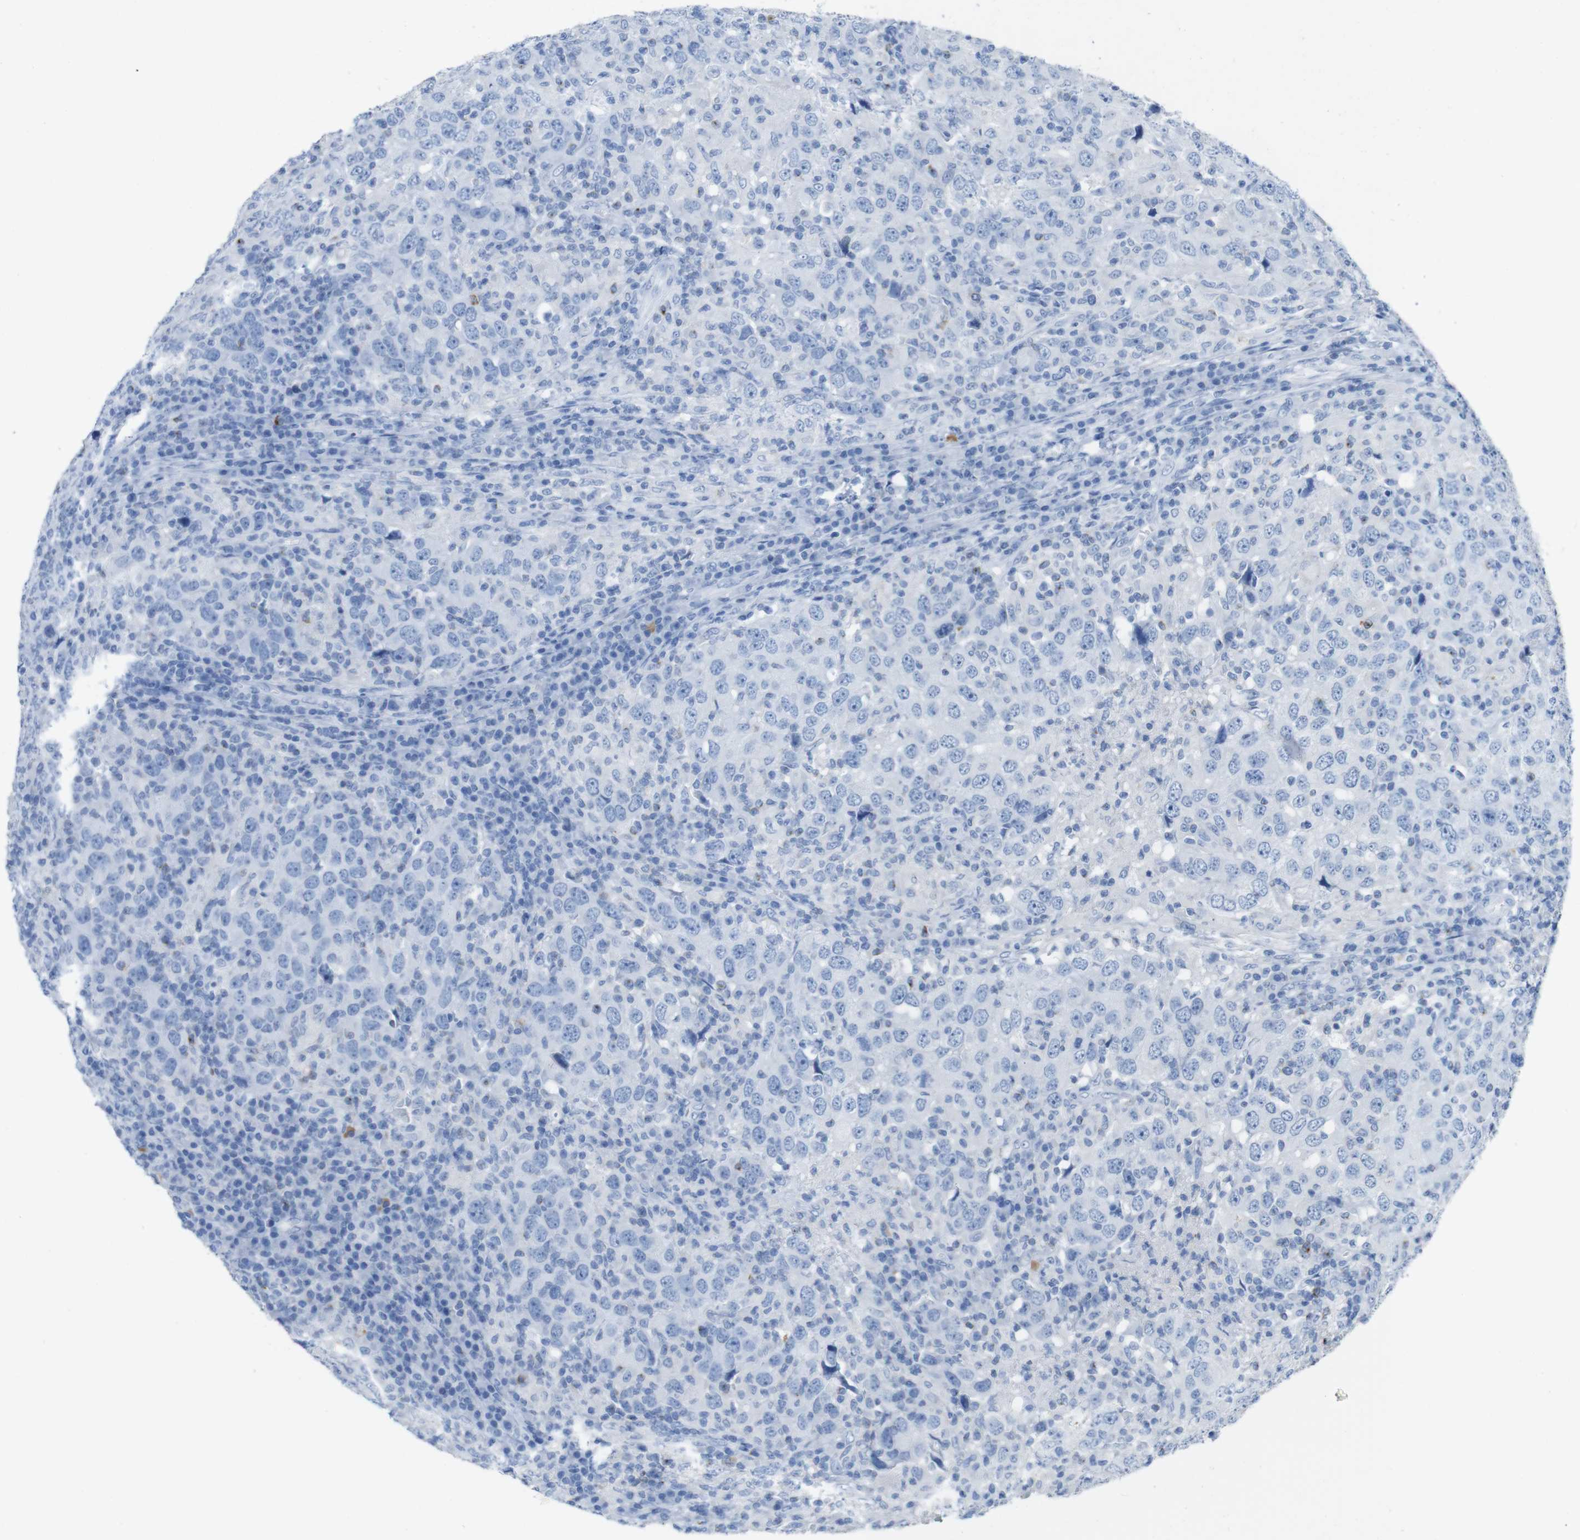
{"staining": {"intensity": "negative", "quantity": "none", "location": "none"}, "tissue": "head and neck cancer", "cell_type": "Tumor cells", "image_type": "cancer", "snomed": [{"axis": "morphology", "description": "Adenocarcinoma, NOS"}, {"axis": "topography", "description": "Salivary gland"}, {"axis": "topography", "description": "Head-Neck"}], "caption": "Immunohistochemical staining of human adenocarcinoma (head and neck) reveals no significant positivity in tumor cells. (Stains: DAB (3,3'-diaminobenzidine) IHC with hematoxylin counter stain, Microscopy: brightfield microscopy at high magnification).", "gene": "LAG3", "patient": {"sex": "female", "age": 65}}